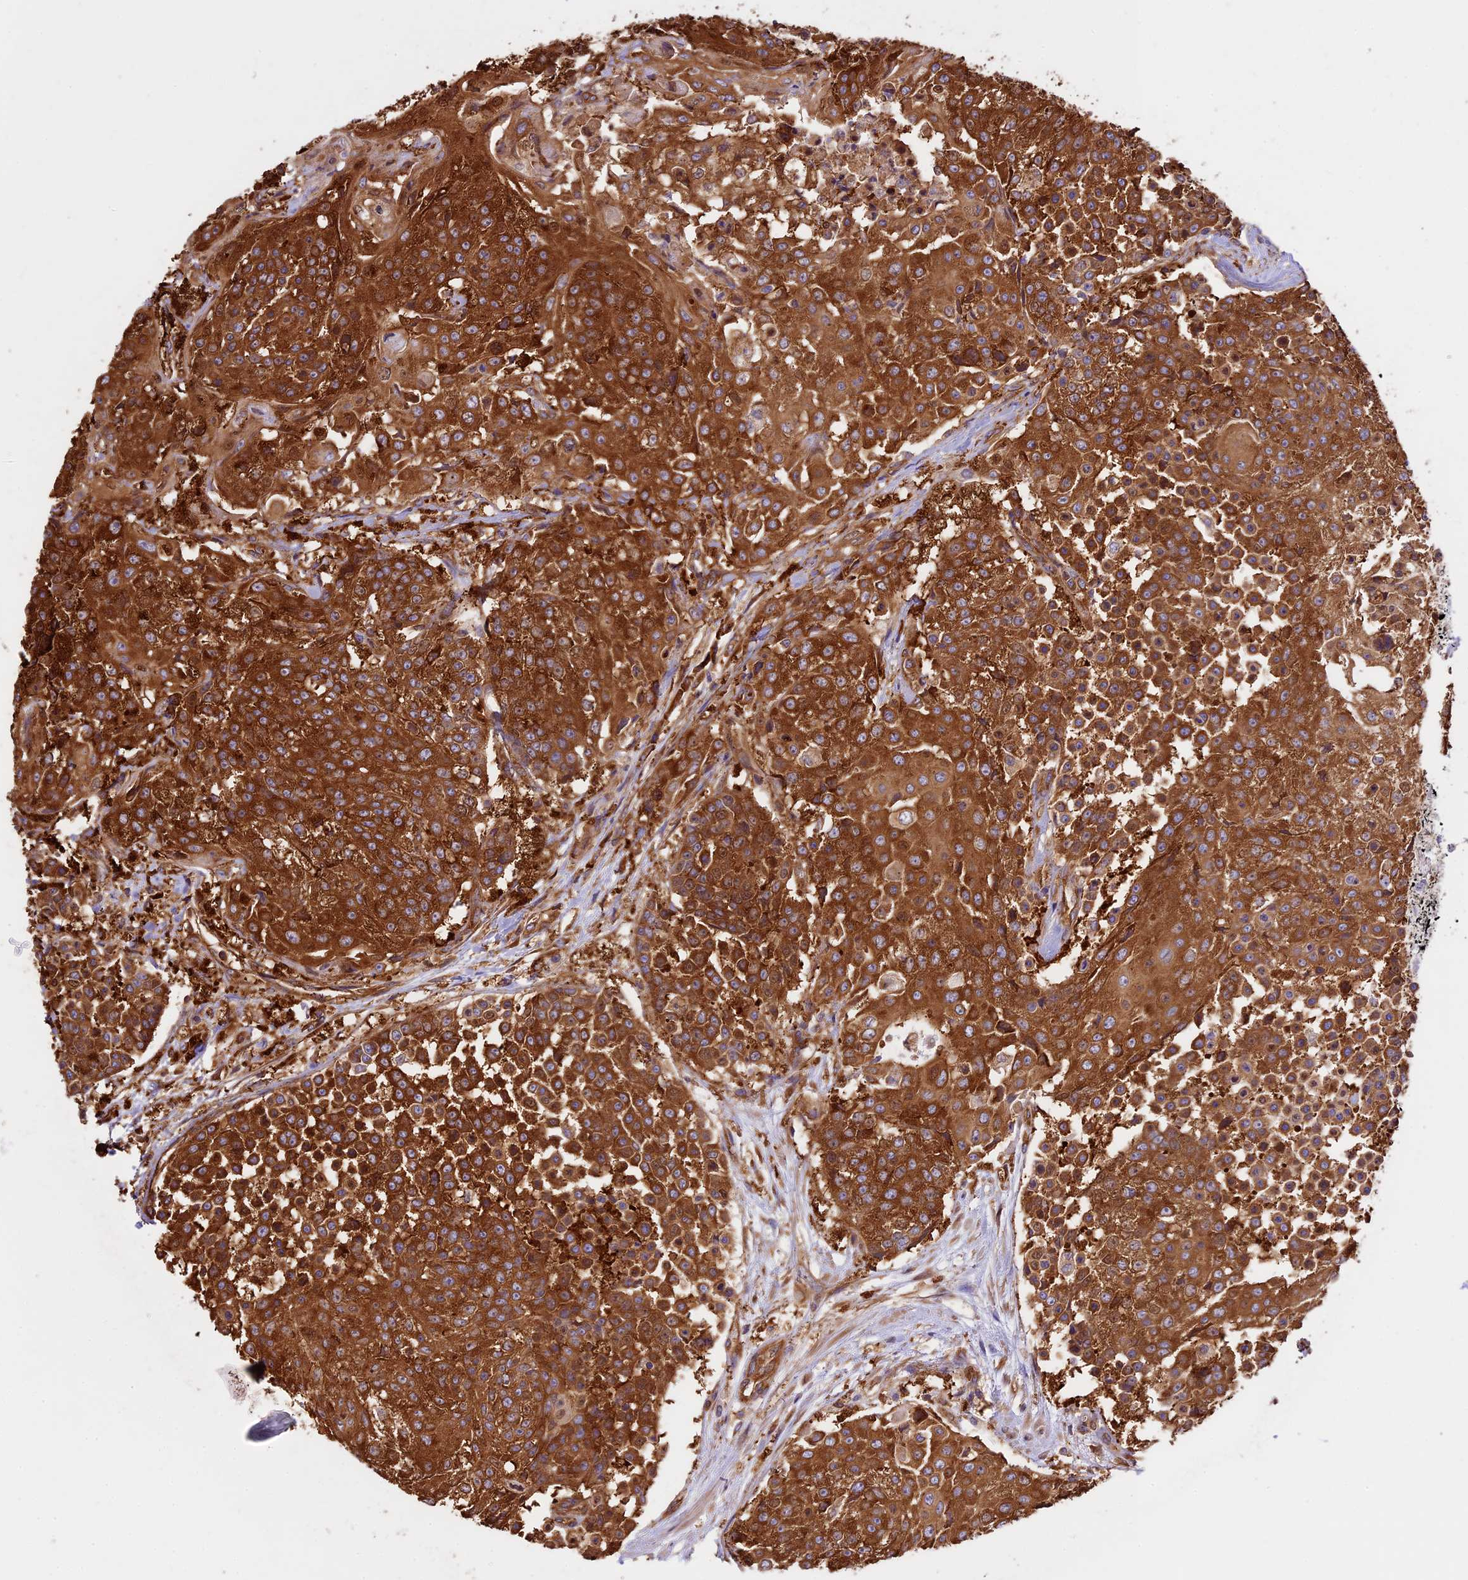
{"staining": {"intensity": "strong", "quantity": ">75%", "location": "cytoplasmic/membranous"}, "tissue": "urothelial cancer", "cell_type": "Tumor cells", "image_type": "cancer", "snomed": [{"axis": "morphology", "description": "Urothelial carcinoma, High grade"}, {"axis": "topography", "description": "Urinary bladder"}], "caption": "Protein expression analysis of urothelial carcinoma (high-grade) displays strong cytoplasmic/membranous staining in approximately >75% of tumor cells.", "gene": "KARS1", "patient": {"sex": "female", "age": 63}}